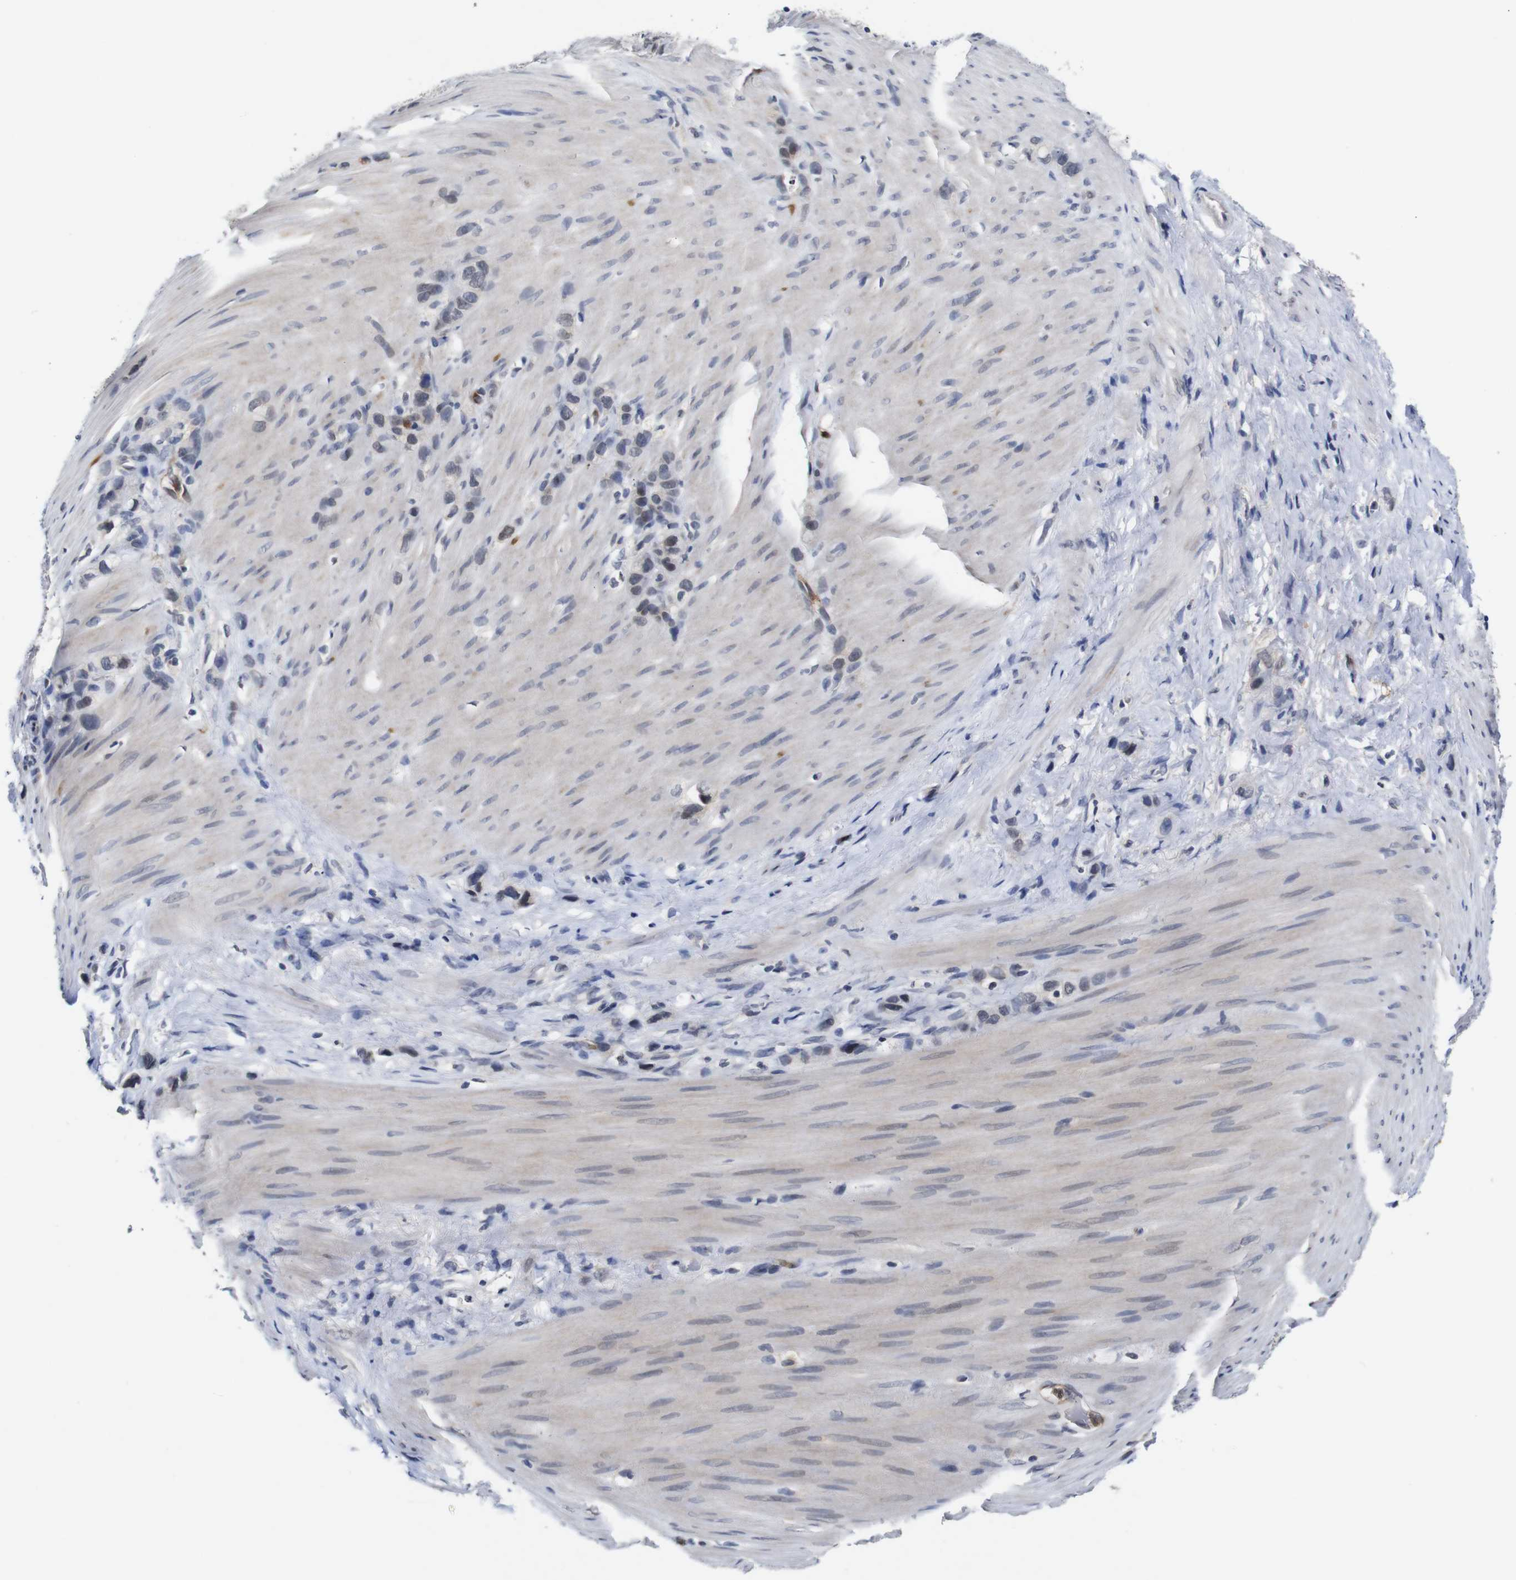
{"staining": {"intensity": "negative", "quantity": "none", "location": "none"}, "tissue": "stomach cancer", "cell_type": "Tumor cells", "image_type": "cancer", "snomed": [{"axis": "morphology", "description": "Normal tissue, NOS"}, {"axis": "morphology", "description": "Adenocarcinoma, NOS"}, {"axis": "morphology", "description": "Adenocarcinoma, High grade"}, {"axis": "topography", "description": "Stomach, upper"}, {"axis": "topography", "description": "Stomach"}], "caption": "High magnification brightfield microscopy of stomach high-grade adenocarcinoma stained with DAB (3,3'-diaminobenzidine) (brown) and counterstained with hematoxylin (blue): tumor cells show no significant expression.", "gene": "NTRK3", "patient": {"sex": "female", "age": 65}}